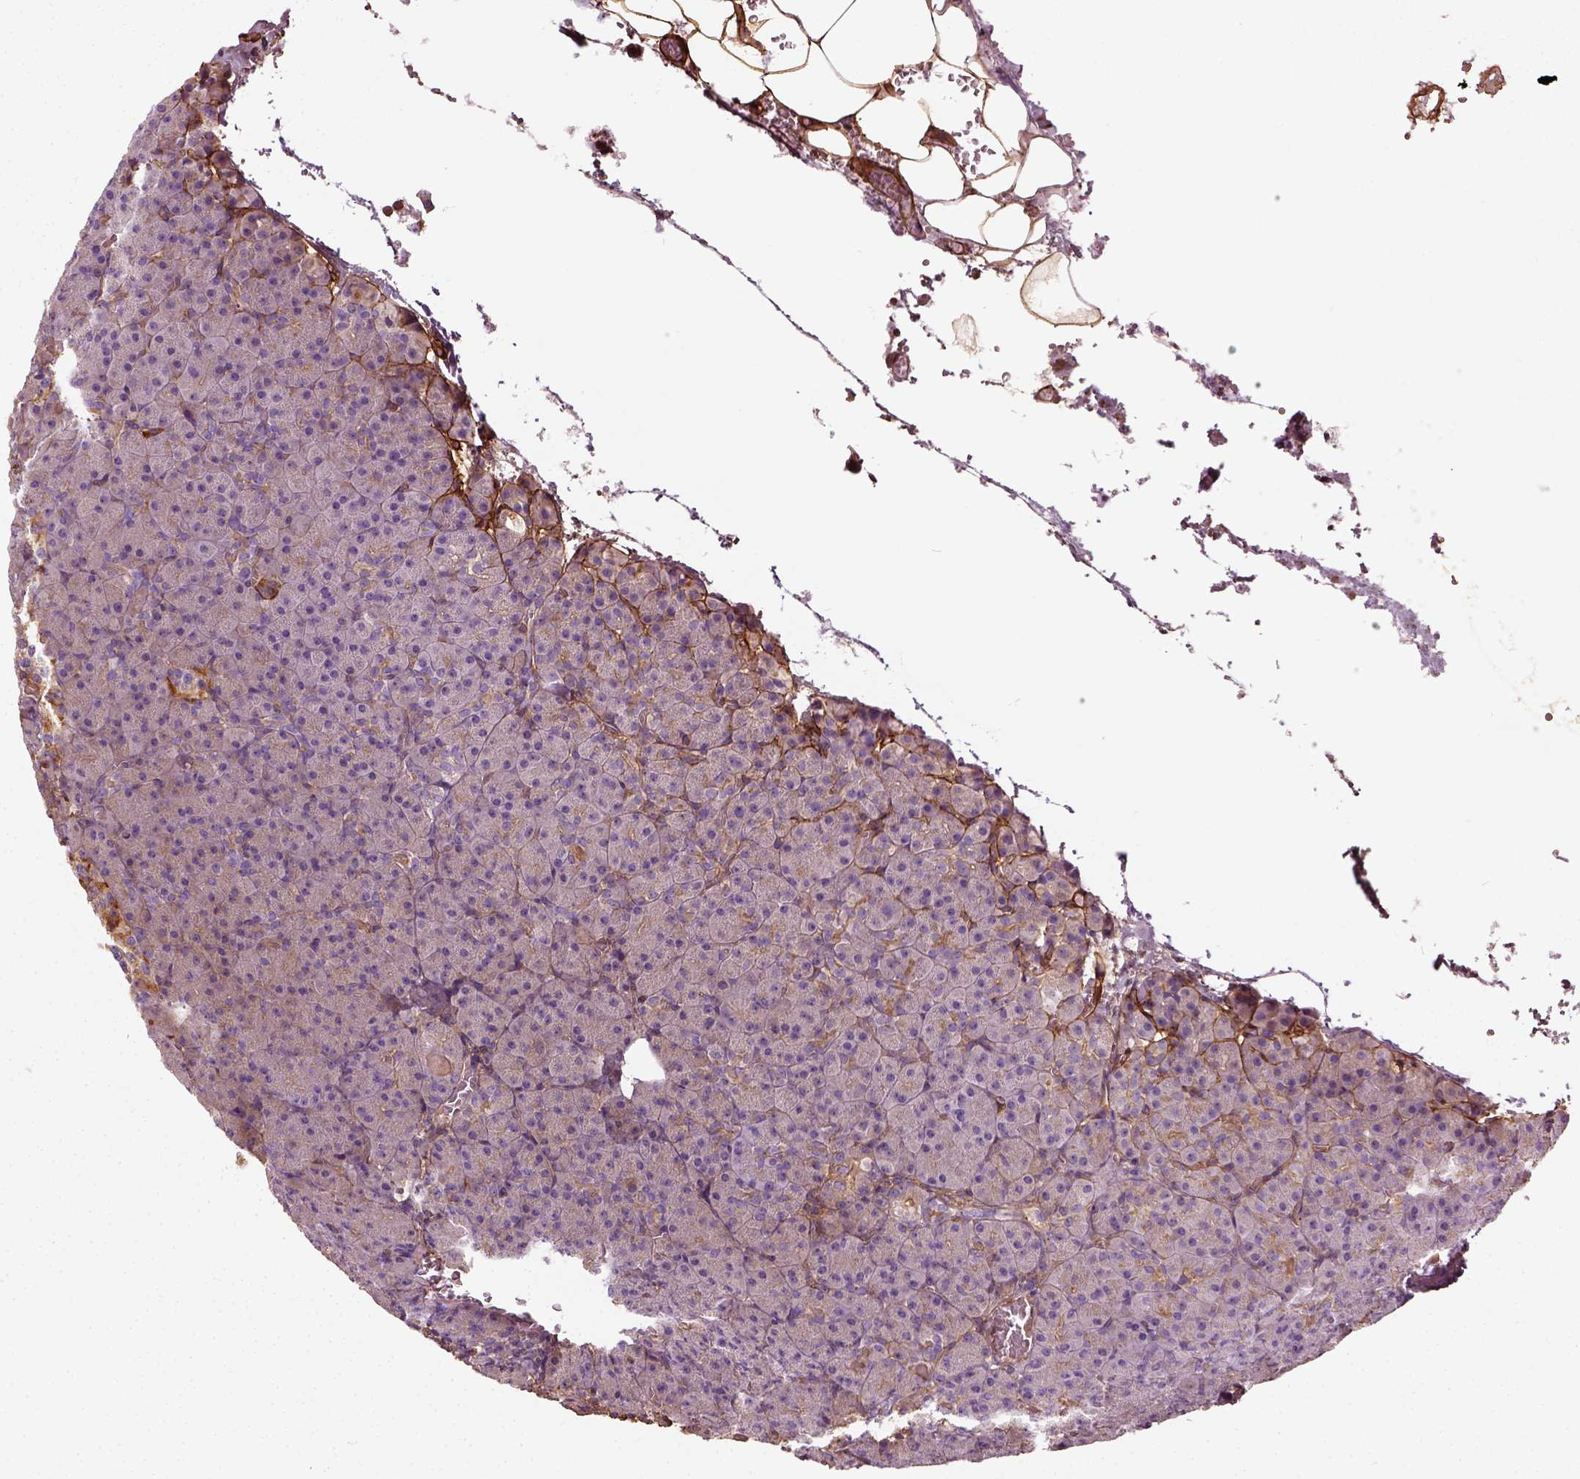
{"staining": {"intensity": "weak", "quantity": ">75%", "location": "cytoplasmic/membranous"}, "tissue": "pancreas", "cell_type": "Exocrine glandular cells", "image_type": "normal", "snomed": [{"axis": "morphology", "description": "Normal tissue, NOS"}, {"axis": "topography", "description": "Pancreas"}], "caption": "Human pancreas stained with a protein marker demonstrates weak staining in exocrine glandular cells.", "gene": "COL6A2", "patient": {"sex": "female", "age": 74}}